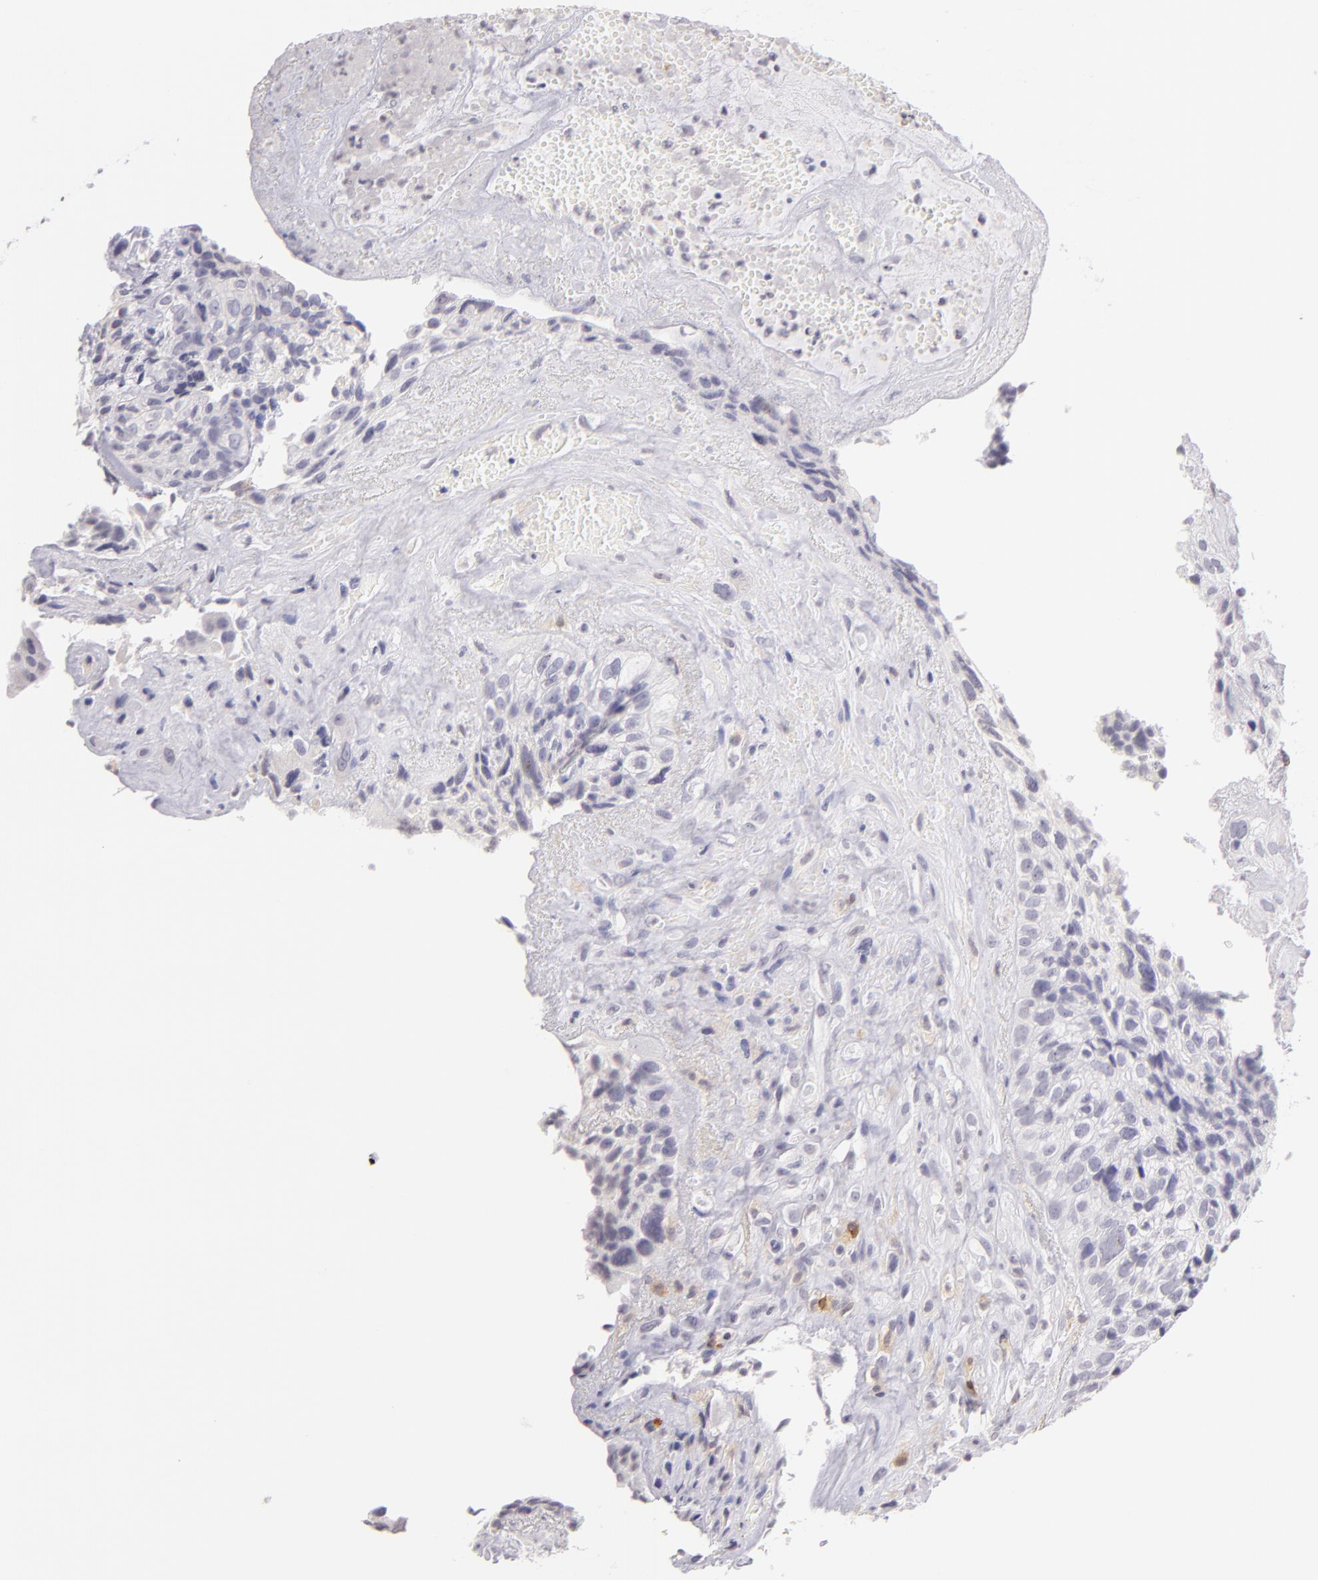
{"staining": {"intensity": "negative", "quantity": "none", "location": "none"}, "tissue": "breast cancer", "cell_type": "Tumor cells", "image_type": "cancer", "snomed": [{"axis": "morphology", "description": "Neoplasm, malignant, NOS"}, {"axis": "topography", "description": "Breast"}], "caption": "Histopathology image shows no protein positivity in tumor cells of breast cancer tissue.", "gene": "IL2RA", "patient": {"sex": "female", "age": 50}}